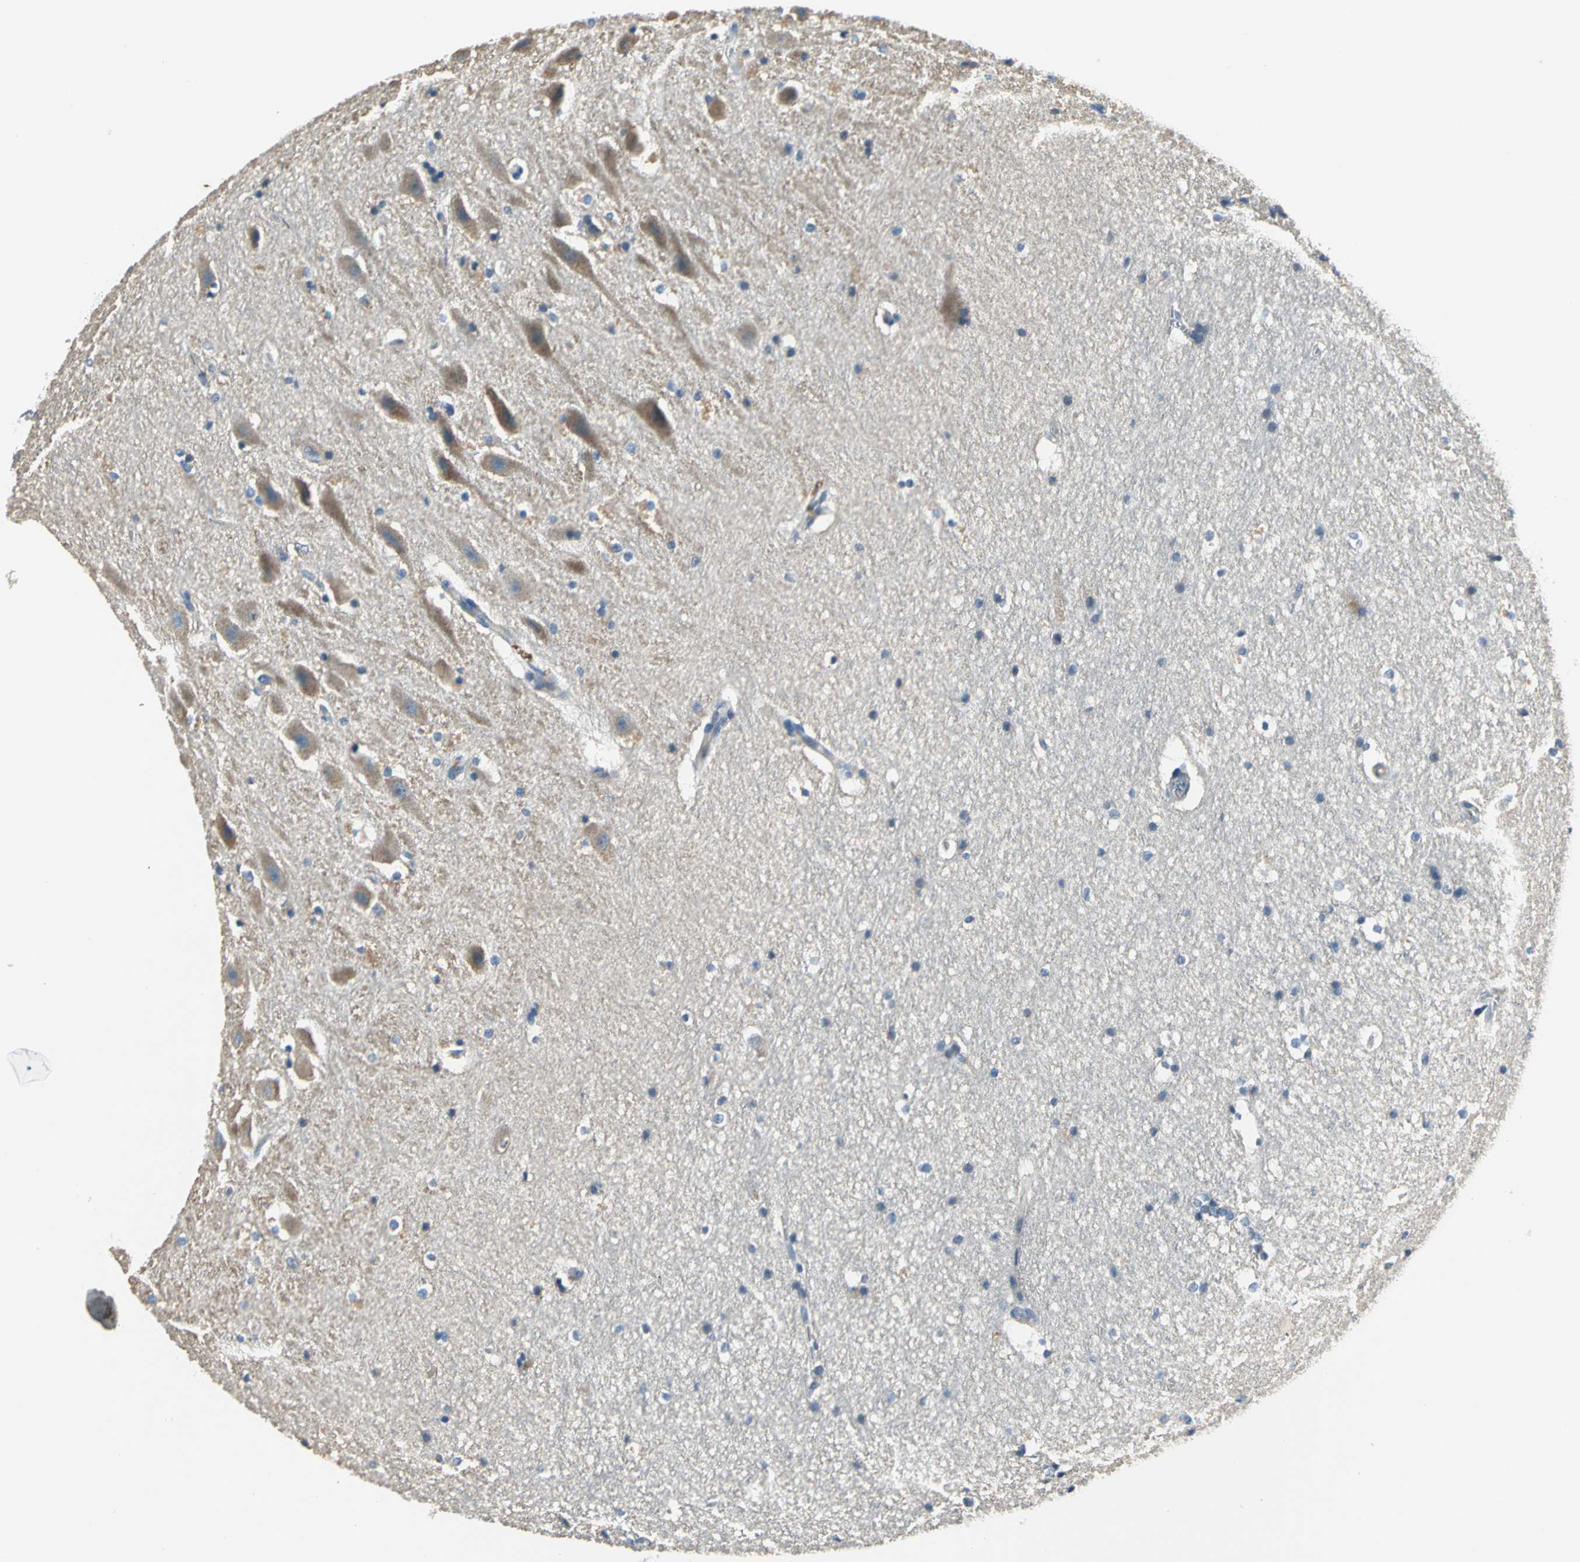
{"staining": {"intensity": "negative", "quantity": "none", "location": "none"}, "tissue": "hippocampus", "cell_type": "Glial cells", "image_type": "normal", "snomed": [{"axis": "morphology", "description": "Normal tissue, NOS"}, {"axis": "topography", "description": "Hippocampus"}], "caption": "Glial cells are negative for protein expression in benign human hippocampus. (DAB (3,3'-diaminobenzidine) immunohistochemistry, high magnification).", "gene": "SLC16A7", "patient": {"sex": "female", "age": 19}}